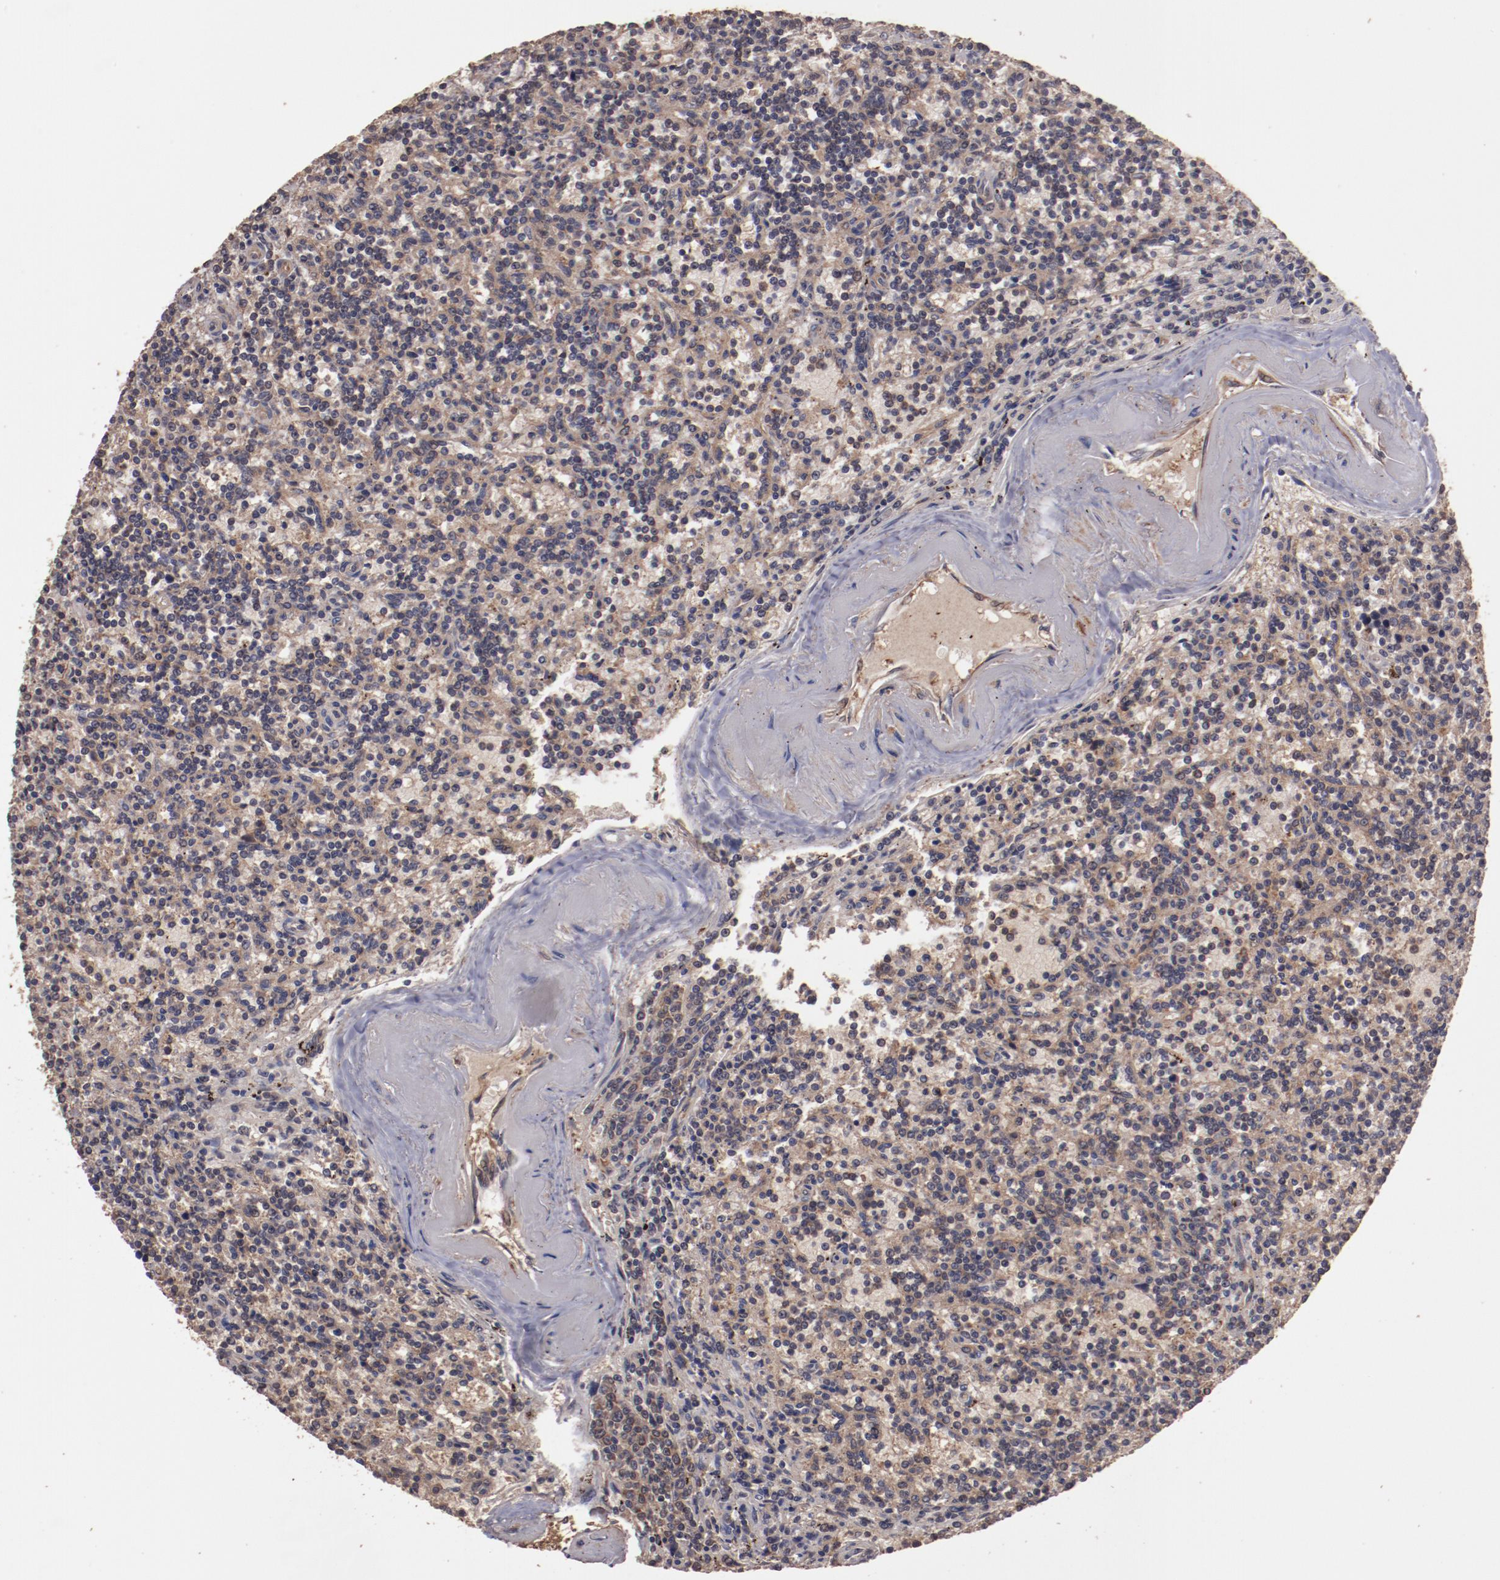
{"staining": {"intensity": "strong", "quantity": ">75%", "location": "cytoplasmic/membranous"}, "tissue": "lymphoma", "cell_type": "Tumor cells", "image_type": "cancer", "snomed": [{"axis": "morphology", "description": "Malignant lymphoma, non-Hodgkin's type, Low grade"}, {"axis": "topography", "description": "Spleen"}], "caption": "Strong cytoplasmic/membranous staining for a protein is appreciated in about >75% of tumor cells of lymphoma using immunohistochemistry.", "gene": "TXNDC16", "patient": {"sex": "male", "age": 73}}